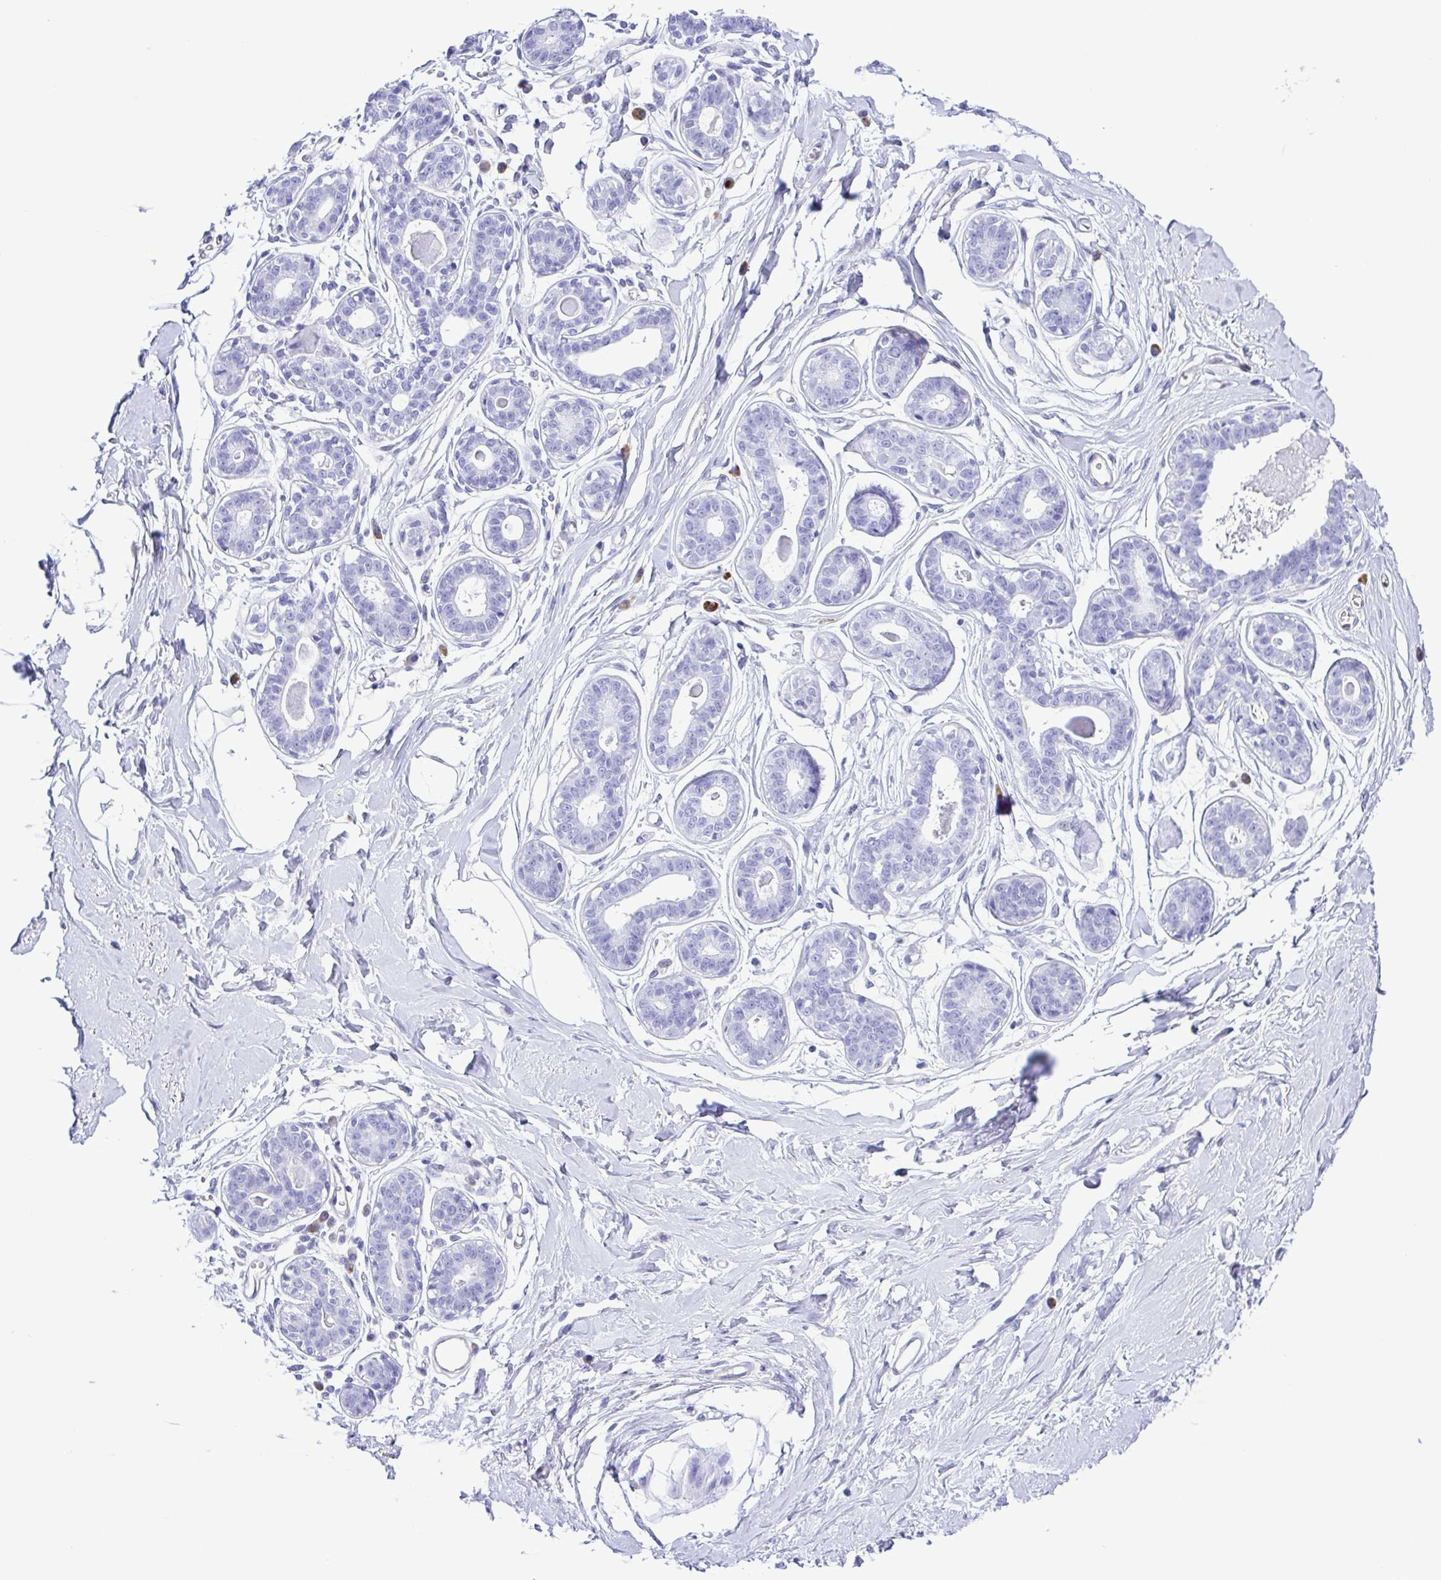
{"staining": {"intensity": "negative", "quantity": "none", "location": "none"}, "tissue": "breast", "cell_type": "Adipocytes", "image_type": "normal", "snomed": [{"axis": "morphology", "description": "Normal tissue, NOS"}, {"axis": "topography", "description": "Breast"}], "caption": "This photomicrograph is of benign breast stained with immunohistochemistry to label a protein in brown with the nuclei are counter-stained blue. There is no expression in adipocytes.", "gene": "GPR17", "patient": {"sex": "female", "age": 45}}